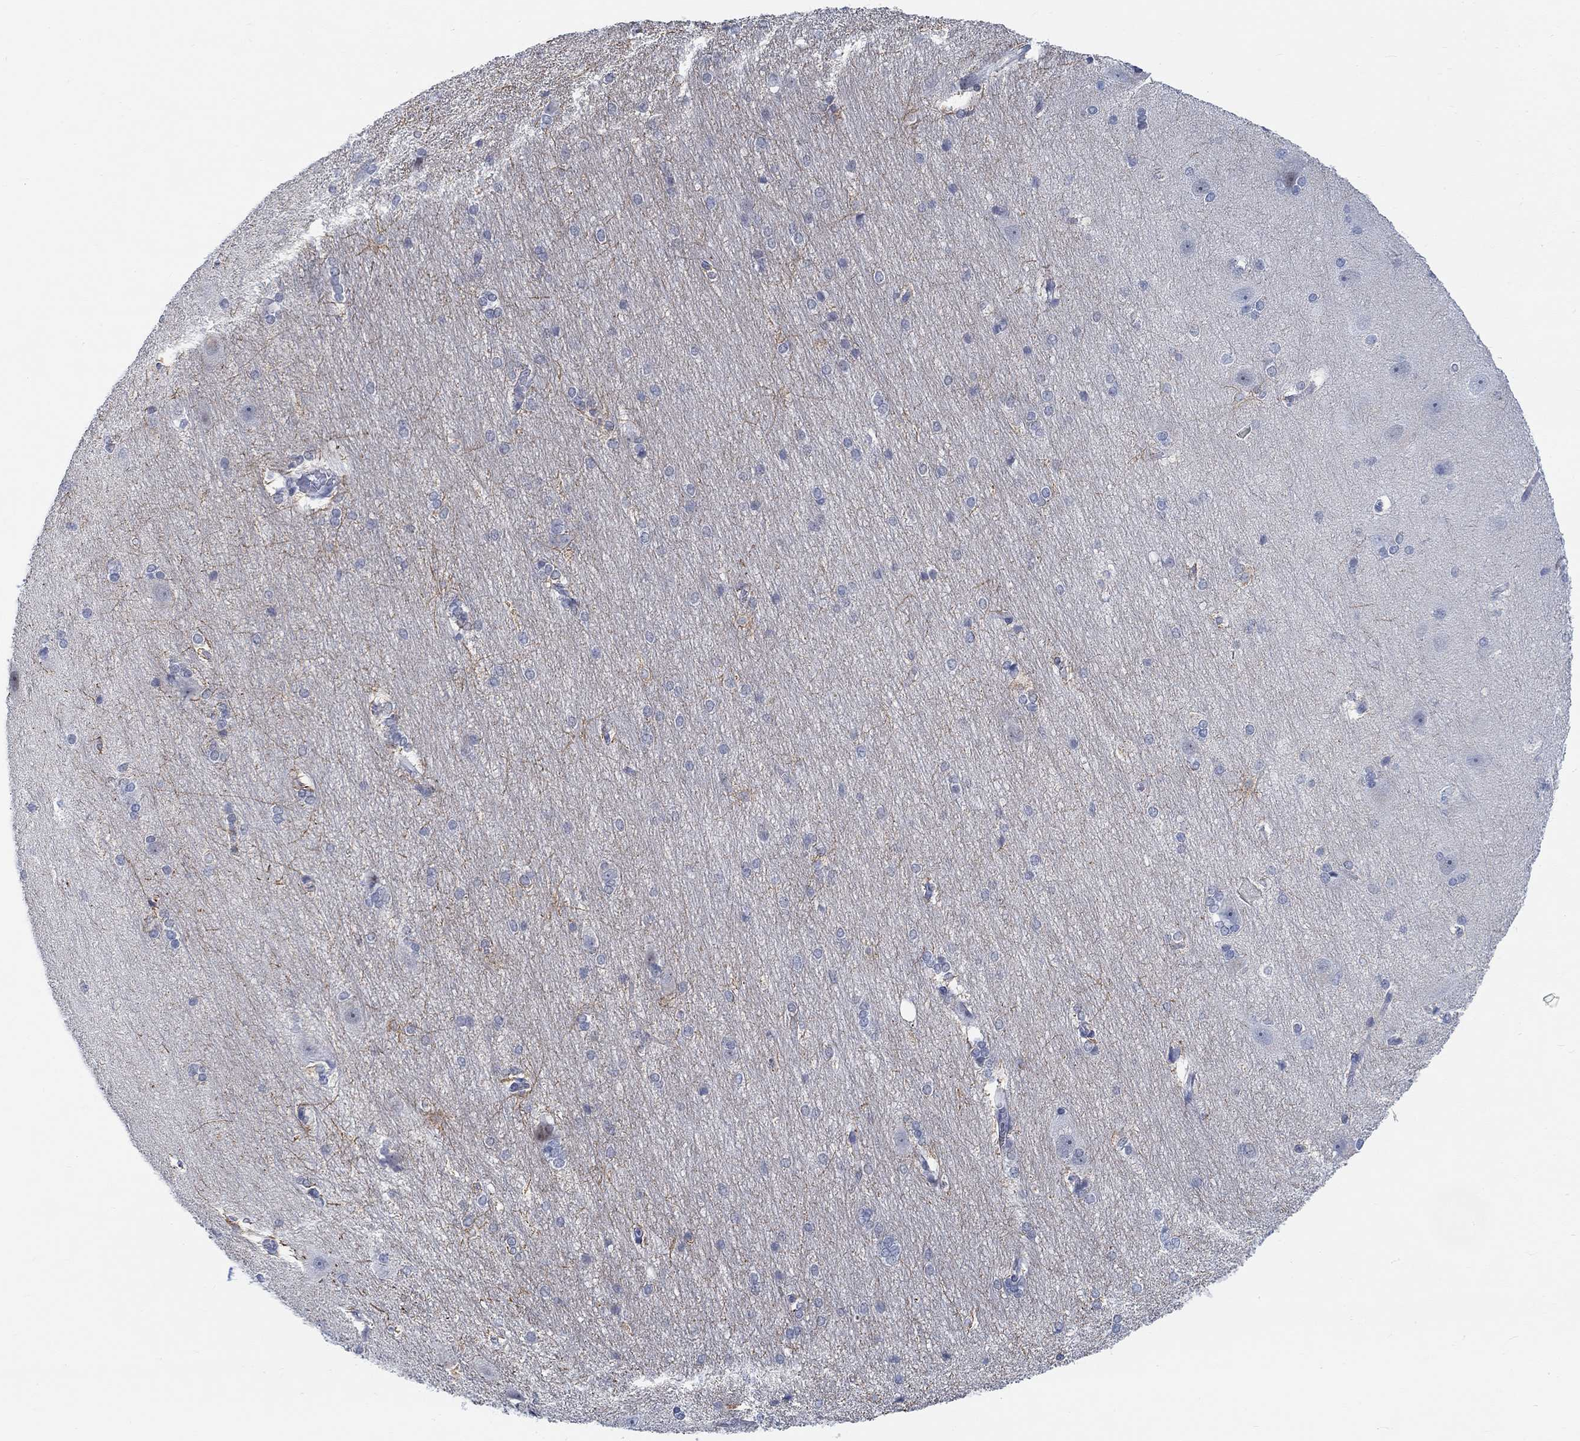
{"staining": {"intensity": "strong", "quantity": "<25%", "location": "cytoplasmic/membranous"}, "tissue": "hippocampus", "cell_type": "Glial cells", "image_type": "normal", "snomed": [{"axis": "morphology", "description": "Normal tissue, NOS"}, {"axis": "topography", "description": "Cerebral cortex"}, {"axis": "topography", "description": "Hippocampus"}], "caption": "DAB immunohistochemical staining of normal human hippocampus exhibits strong cytoplasmic/membranous protein positivity in approximately <25% of glial cells.", "gene": "KCNH8", "patient": {"sex": "female", "age": 19}}